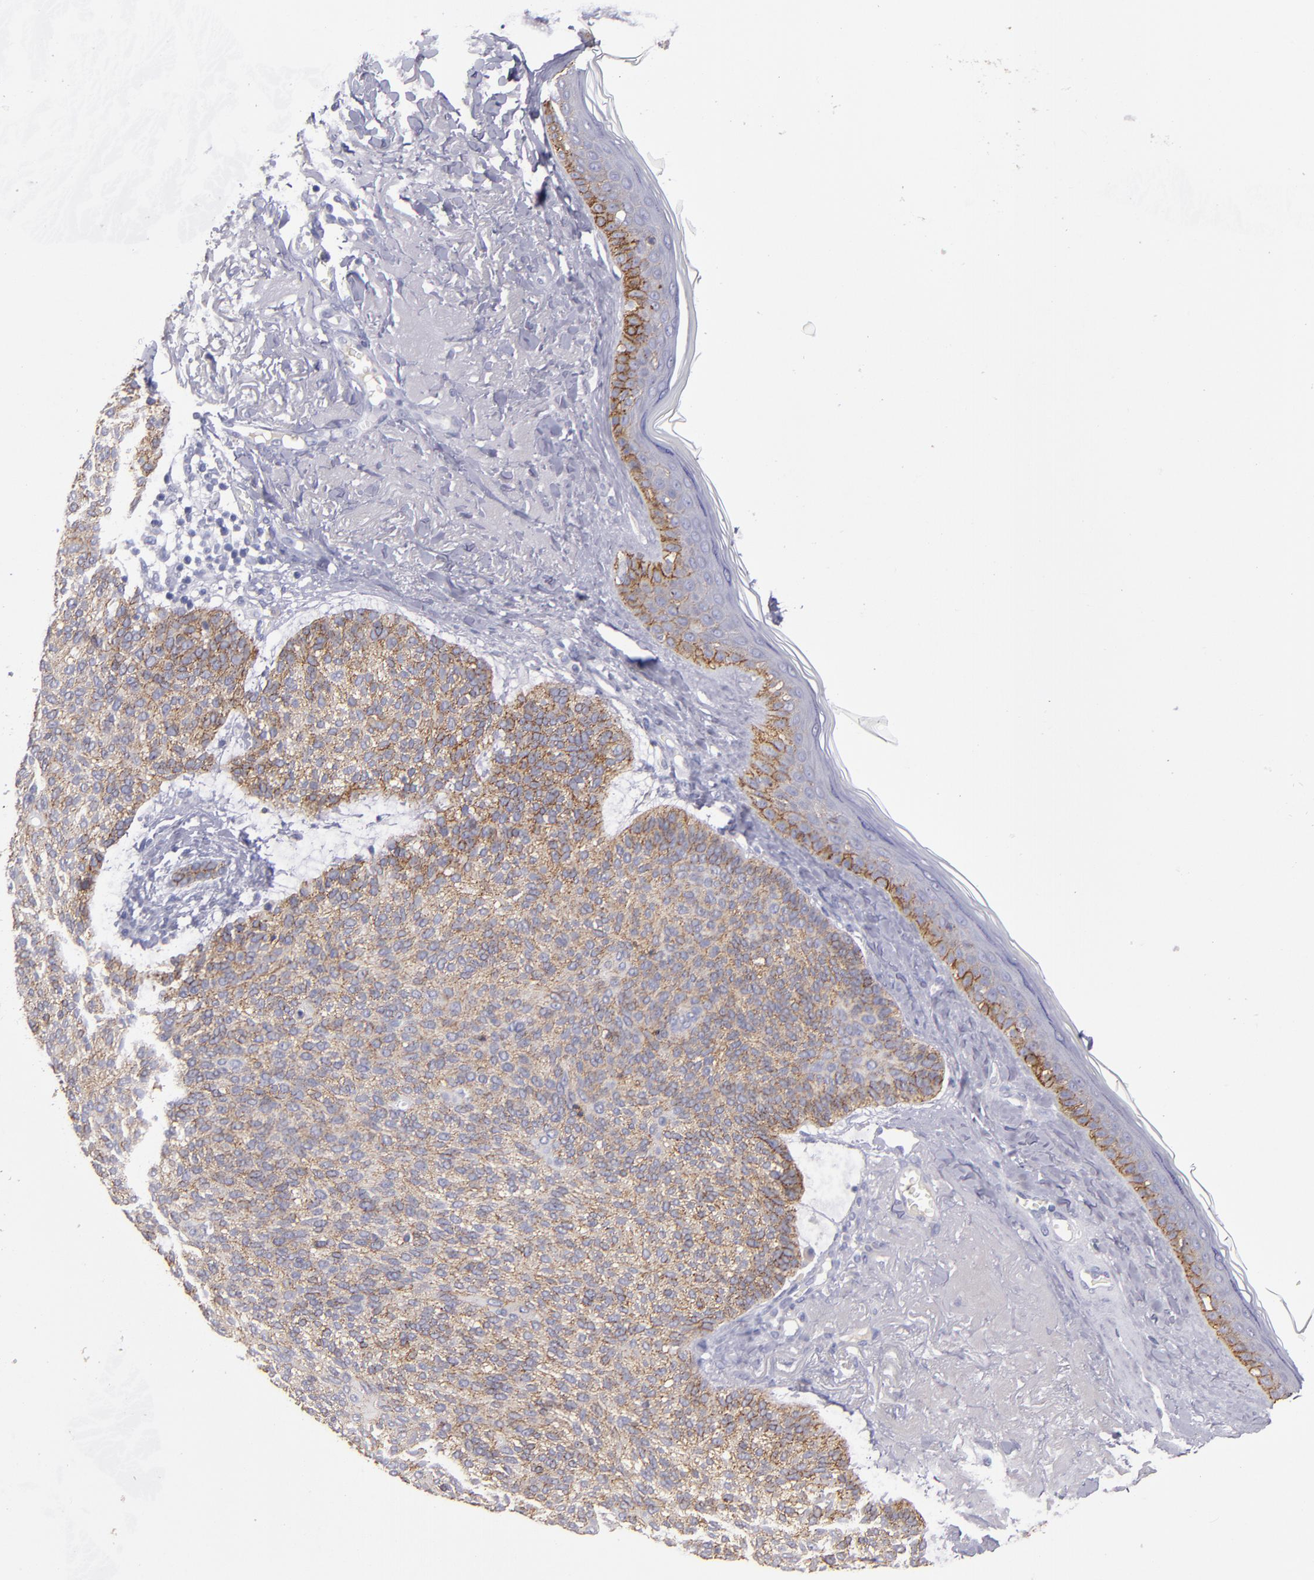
{"staining": {"intensity": "moderate", "quantity": ">75%", "location": "cytoplasmic/membranous"}, "tissue": "skin cancer", "cell_type": "Tumor cells", "image_type": "cancer", "snomed": [{"axis": "morphology", "description": "Normal tissue, NOS"}, {"axis": "morphology", "description": "Basal cell carcinoma"}, {"axis": "topography", "description": "Skin"}], "caption": "Immunohistochemical staining of human skin cancer displays medium levels of moderate cytoplasmic/membranous protein positivity in about >75% of tumor cells. (brown staining indicates protein expression, while blue staining denotes nuclei).", "gene": "CDH3", "patient": {"sex": "female", "age": 70}}